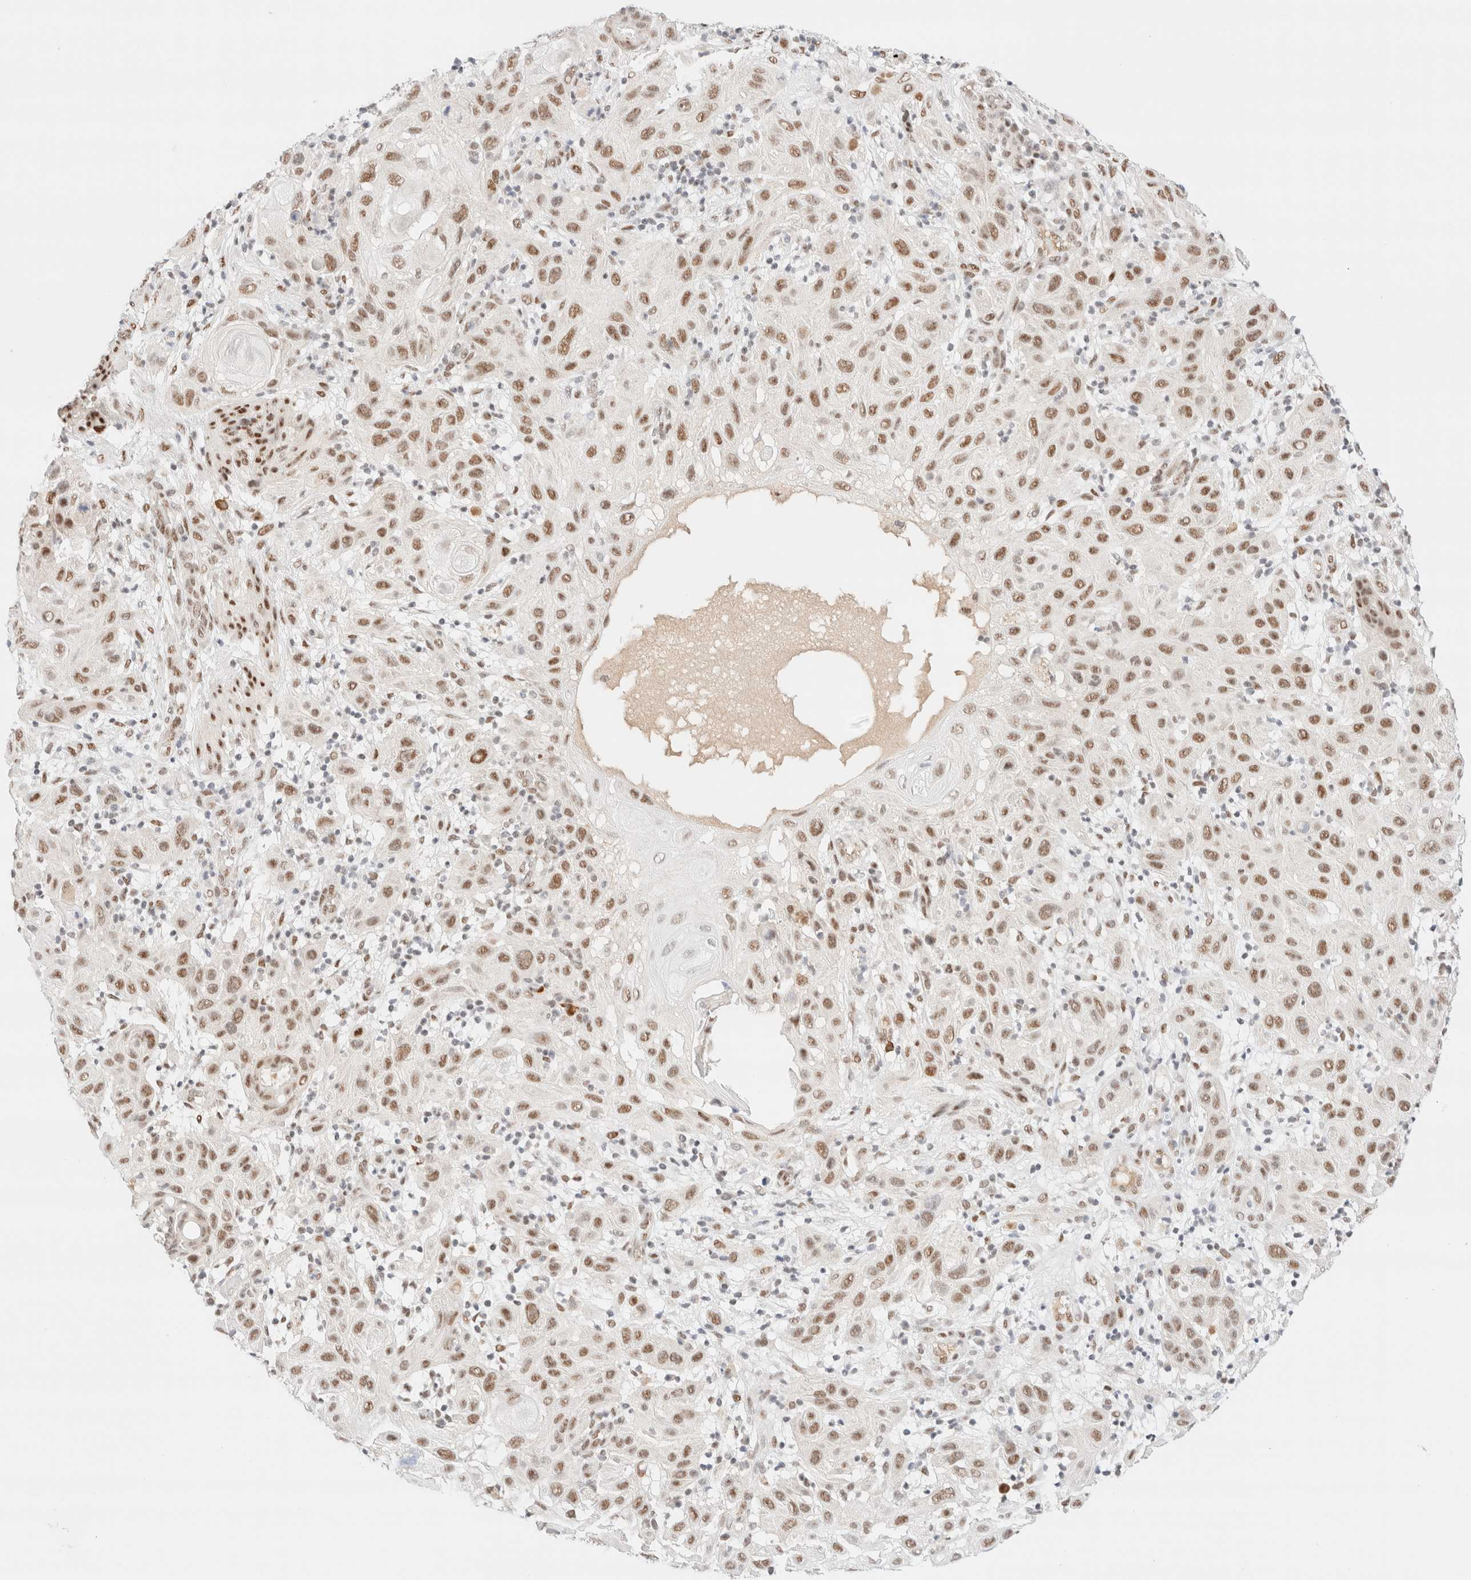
{"staining": {"intensity": "moderate", "quantity": ">75%", "location": "nuclear"}, "tissue": "skin cancer", "cell_type": "Tumor cells", "image_type": "cancer", "snomed": [{"axis": "morphology", "description": "Normal tissue, NOS"}, {"axis": "morphology", "description": "Squamous cell carcinoma, NOS"}, {"axis": "topography", "description": "Skin"}], "caption": "Squamous cell carcinoma (skin) stained with immunohistochemistry shows moderate nuclear expression in about >75% of tumor cells. (Brightfield microscopy of DAB IHC at high magnification).", "gene": "CIC", "patient": {"sex": "female", "age": 96}}